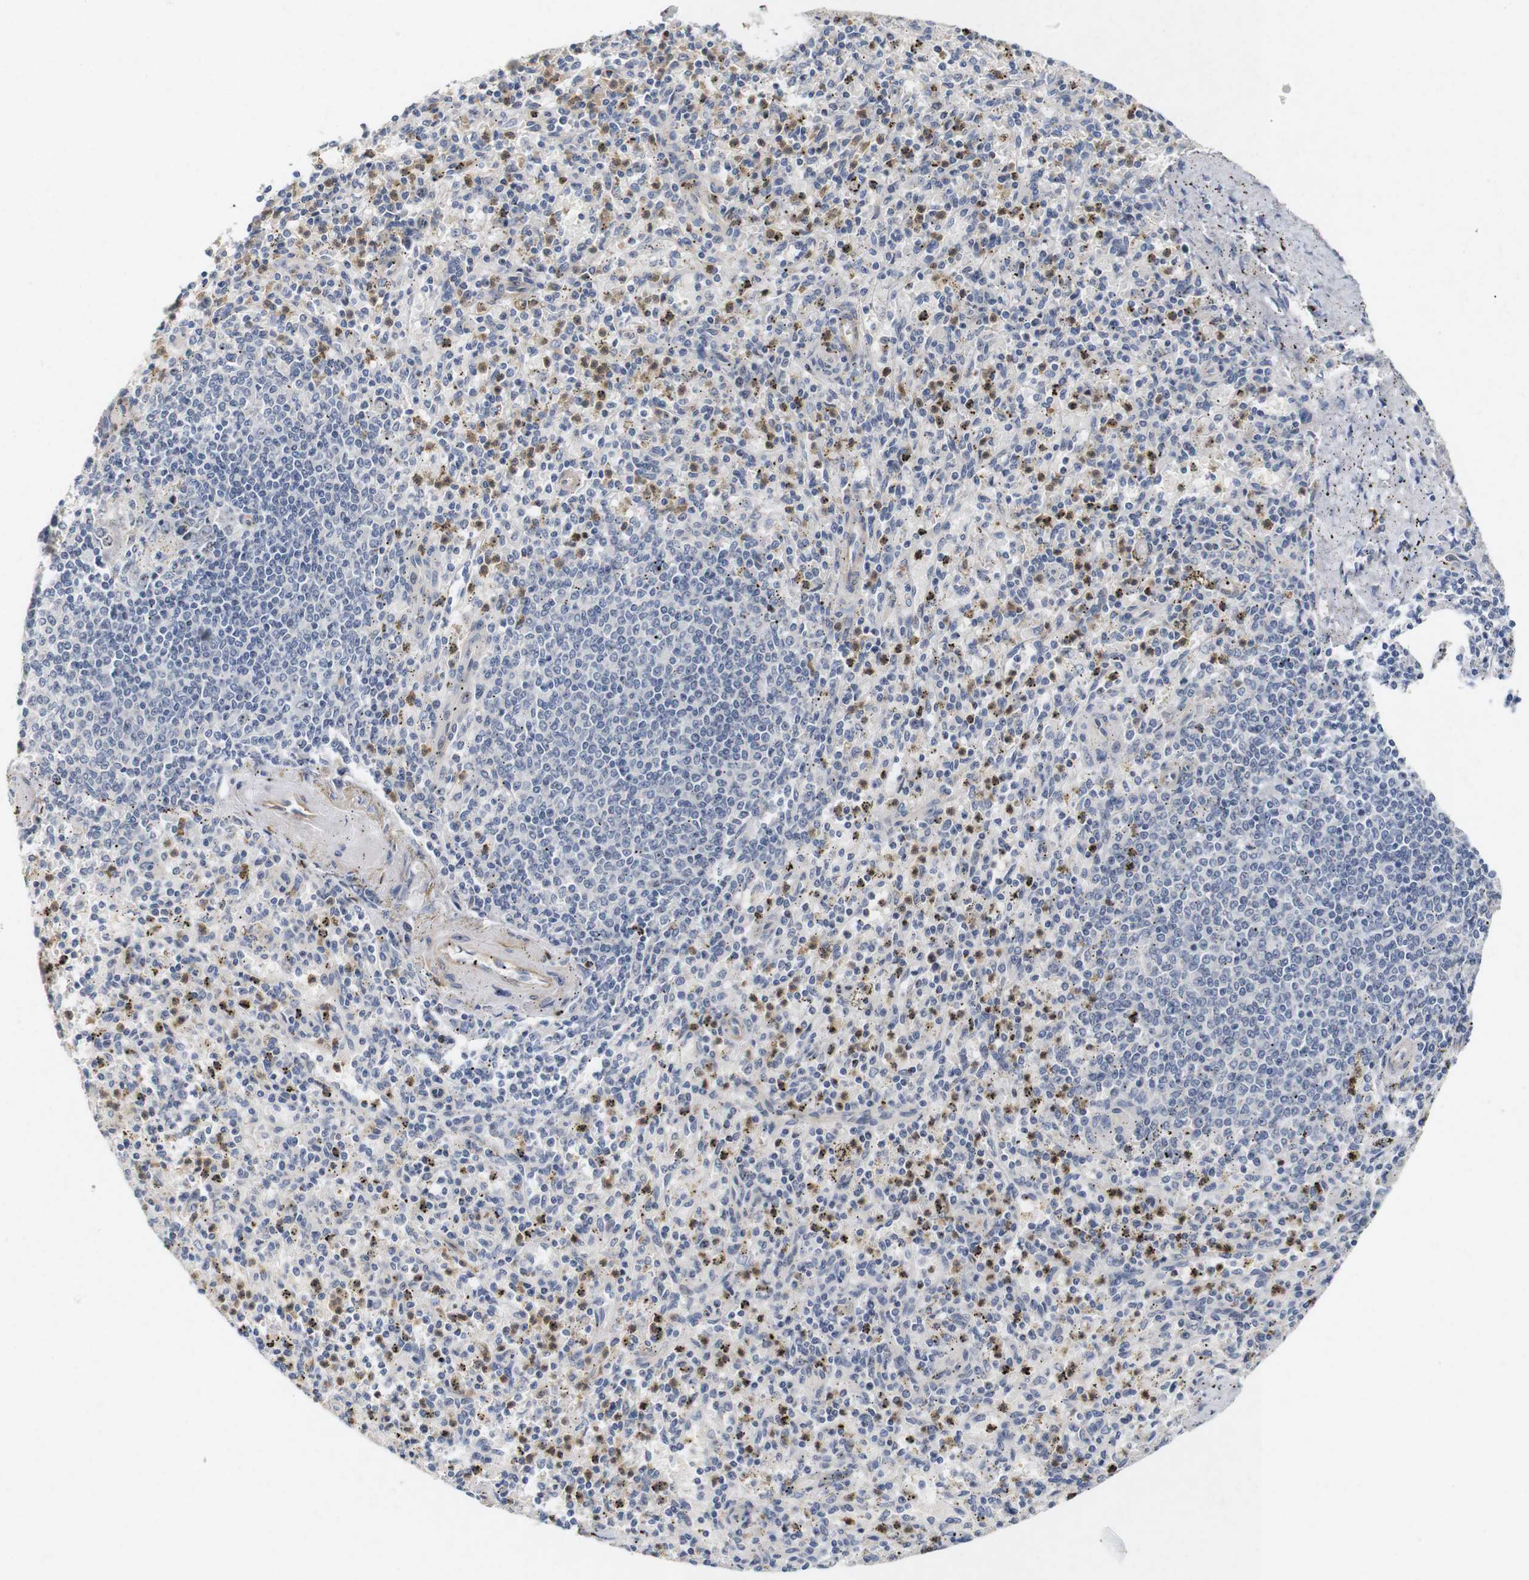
{"staining": {"intensity": "moderate", "quantity": "<25%", "location": "cytoplasmic/membranous"}, "tissue": "spleen", "cell_type": "Cells in red pulp", "image_type": "normal", "snomed": [{"axis": "morphology", "description": "Normal tissue, NOS"}, {"axis": "topography", "description": "Spleen"}], "caption": "The image displays a brown stain indicating the presence of a protein in the cytoplasmic/membranous of cells in red pulp in spleen. The protein of interest is stained brown, and the nuclei are stained in blue (DAB (3,3'-diaminobenzidine) IHC with brightfield microscopy, high magnification).", "gene": "CYB561", "patient": {"sex": "male", "age": 72}}